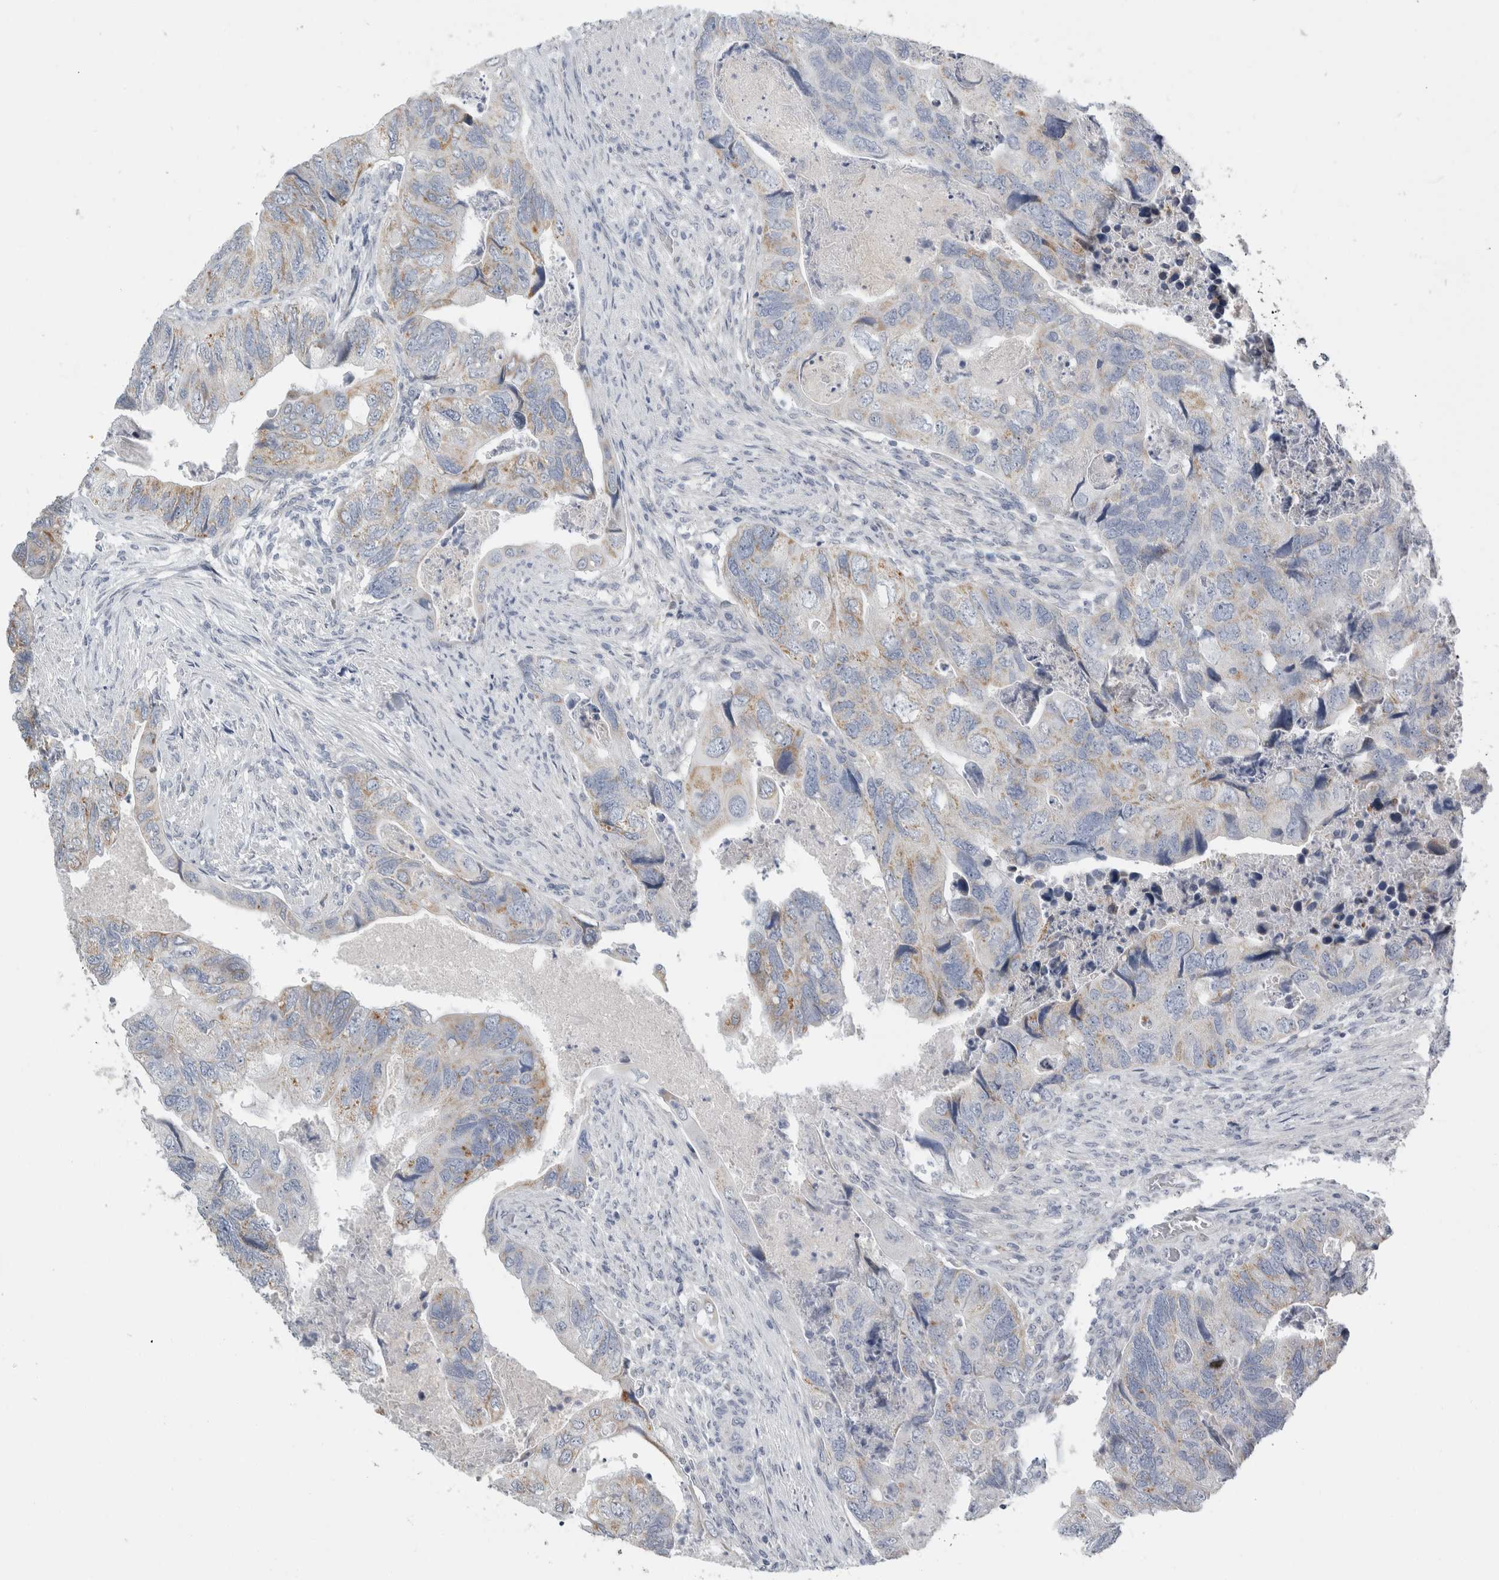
{"staining": {"intensity": "moderate", "quantity": "25%-75%", "location": "cytoplasmic/membranous"}, "tissue": "colorectal cancer", "cell_type": "Tumor cells", "image_type": "cancer", "snomed": [{"axis": "morphology", "description": "Adenocarcinoma, NOS"}, {"axis": "topography", "description": "Rectum"}], "caption": "Immunohistochemical staining of adenocarcinoma (colorectal) demonstrates medium levels of moderate cytoplasmic/membranous protein staining in approximately 25%-75% of tumor cells. Immunohistochemistry (ihc) stains the protein of interest in brown and the nuclei are stained blue.", "gene": "FXYD7", "patient": {"sex": "male", "age": 63}}